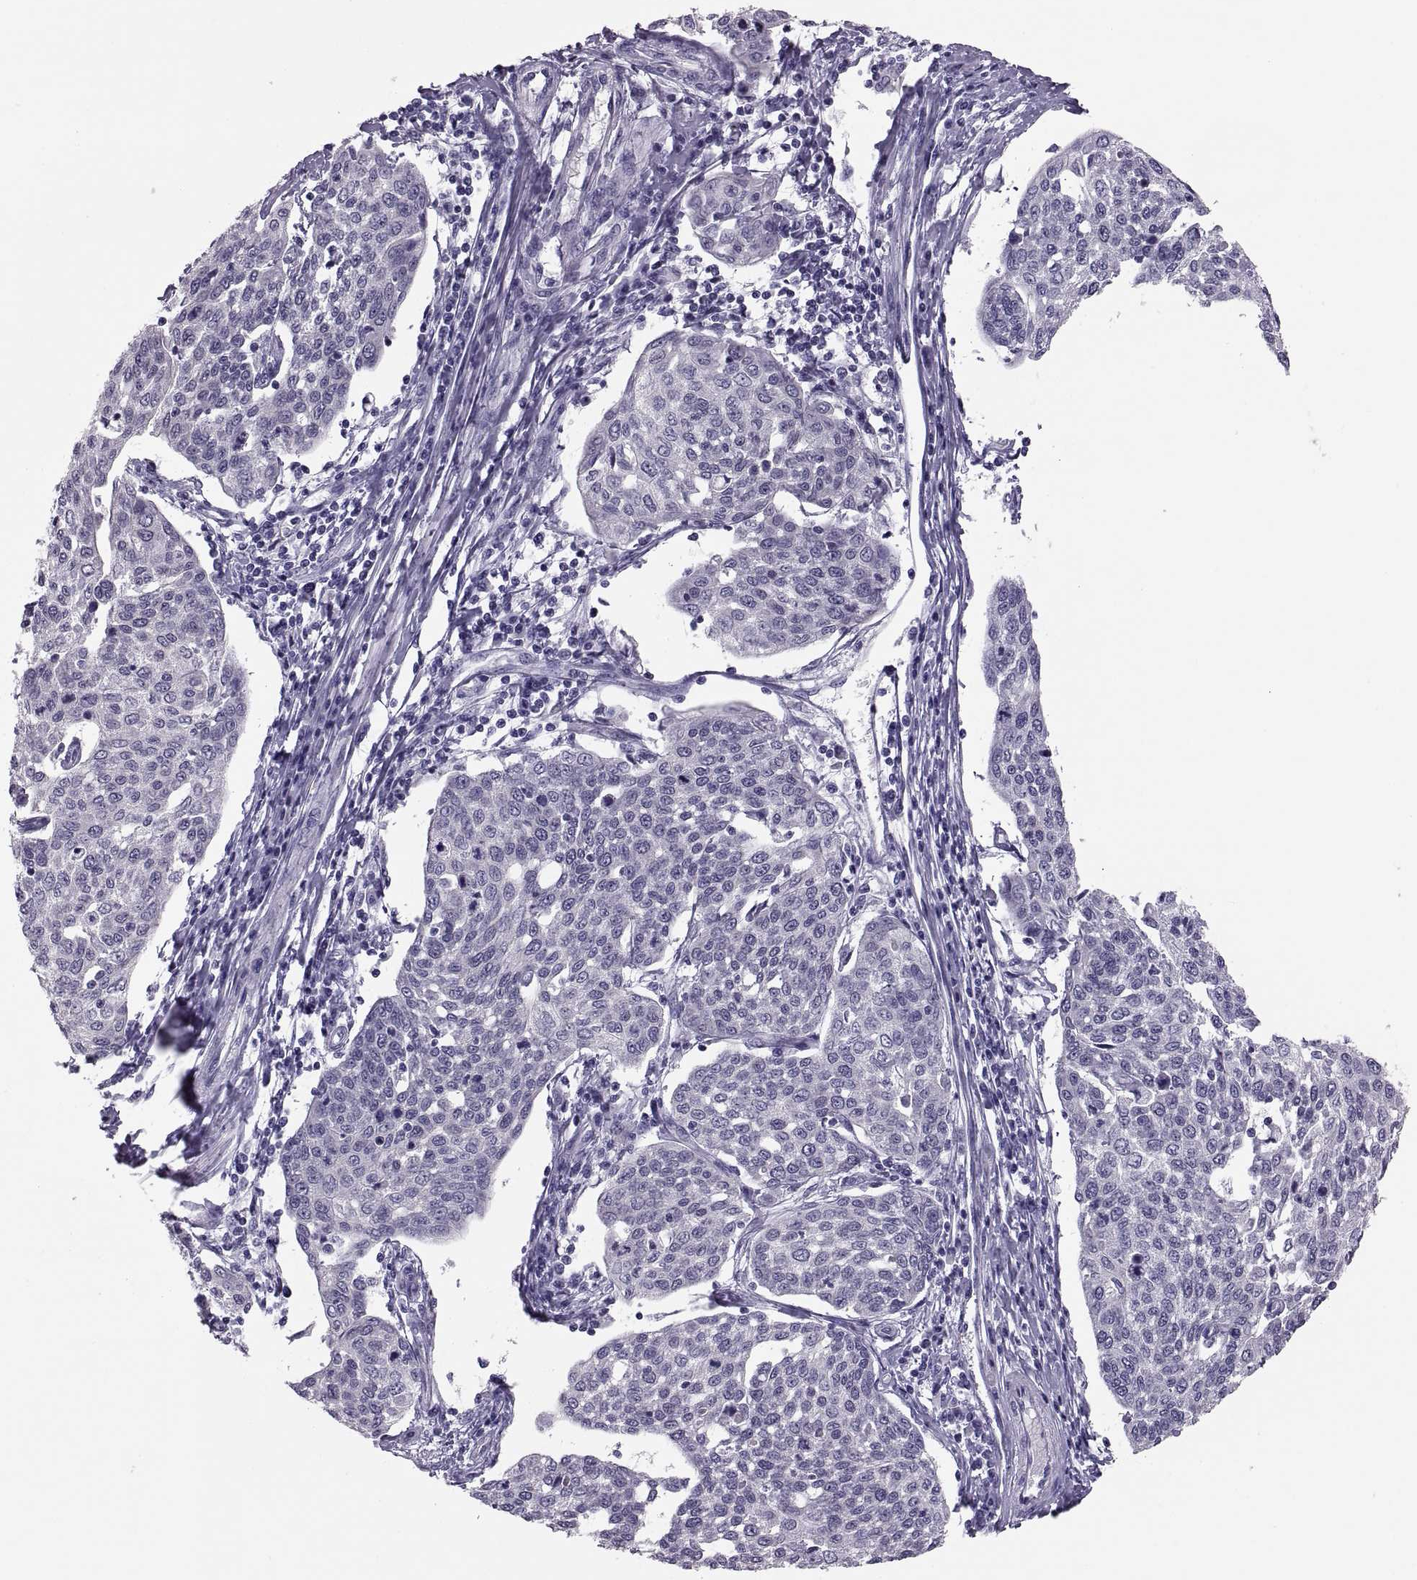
{"staining": {"intensity": "negative", "quantity": "none", "location": "none"}, "tissue": "cervical cancer", "cell_type": "Tumor cells", "image_type": "cancer", "snomed": [{"axis": "morphology", "description": "Squamous cell carcinoma, NOS"}, {"axis": "topography", "description": "Cervix"}], "caption": "Immunohistochemistry (IHC) photomicrograph of neoplastic tissue: human cervical squamous cell carcinoma stained with DAB (3,3'-diaminobenzidine) displays no significant protein expression in tumor cells.", "gene": "ADH6", "patient": {"sex": "female", "age": 34}}